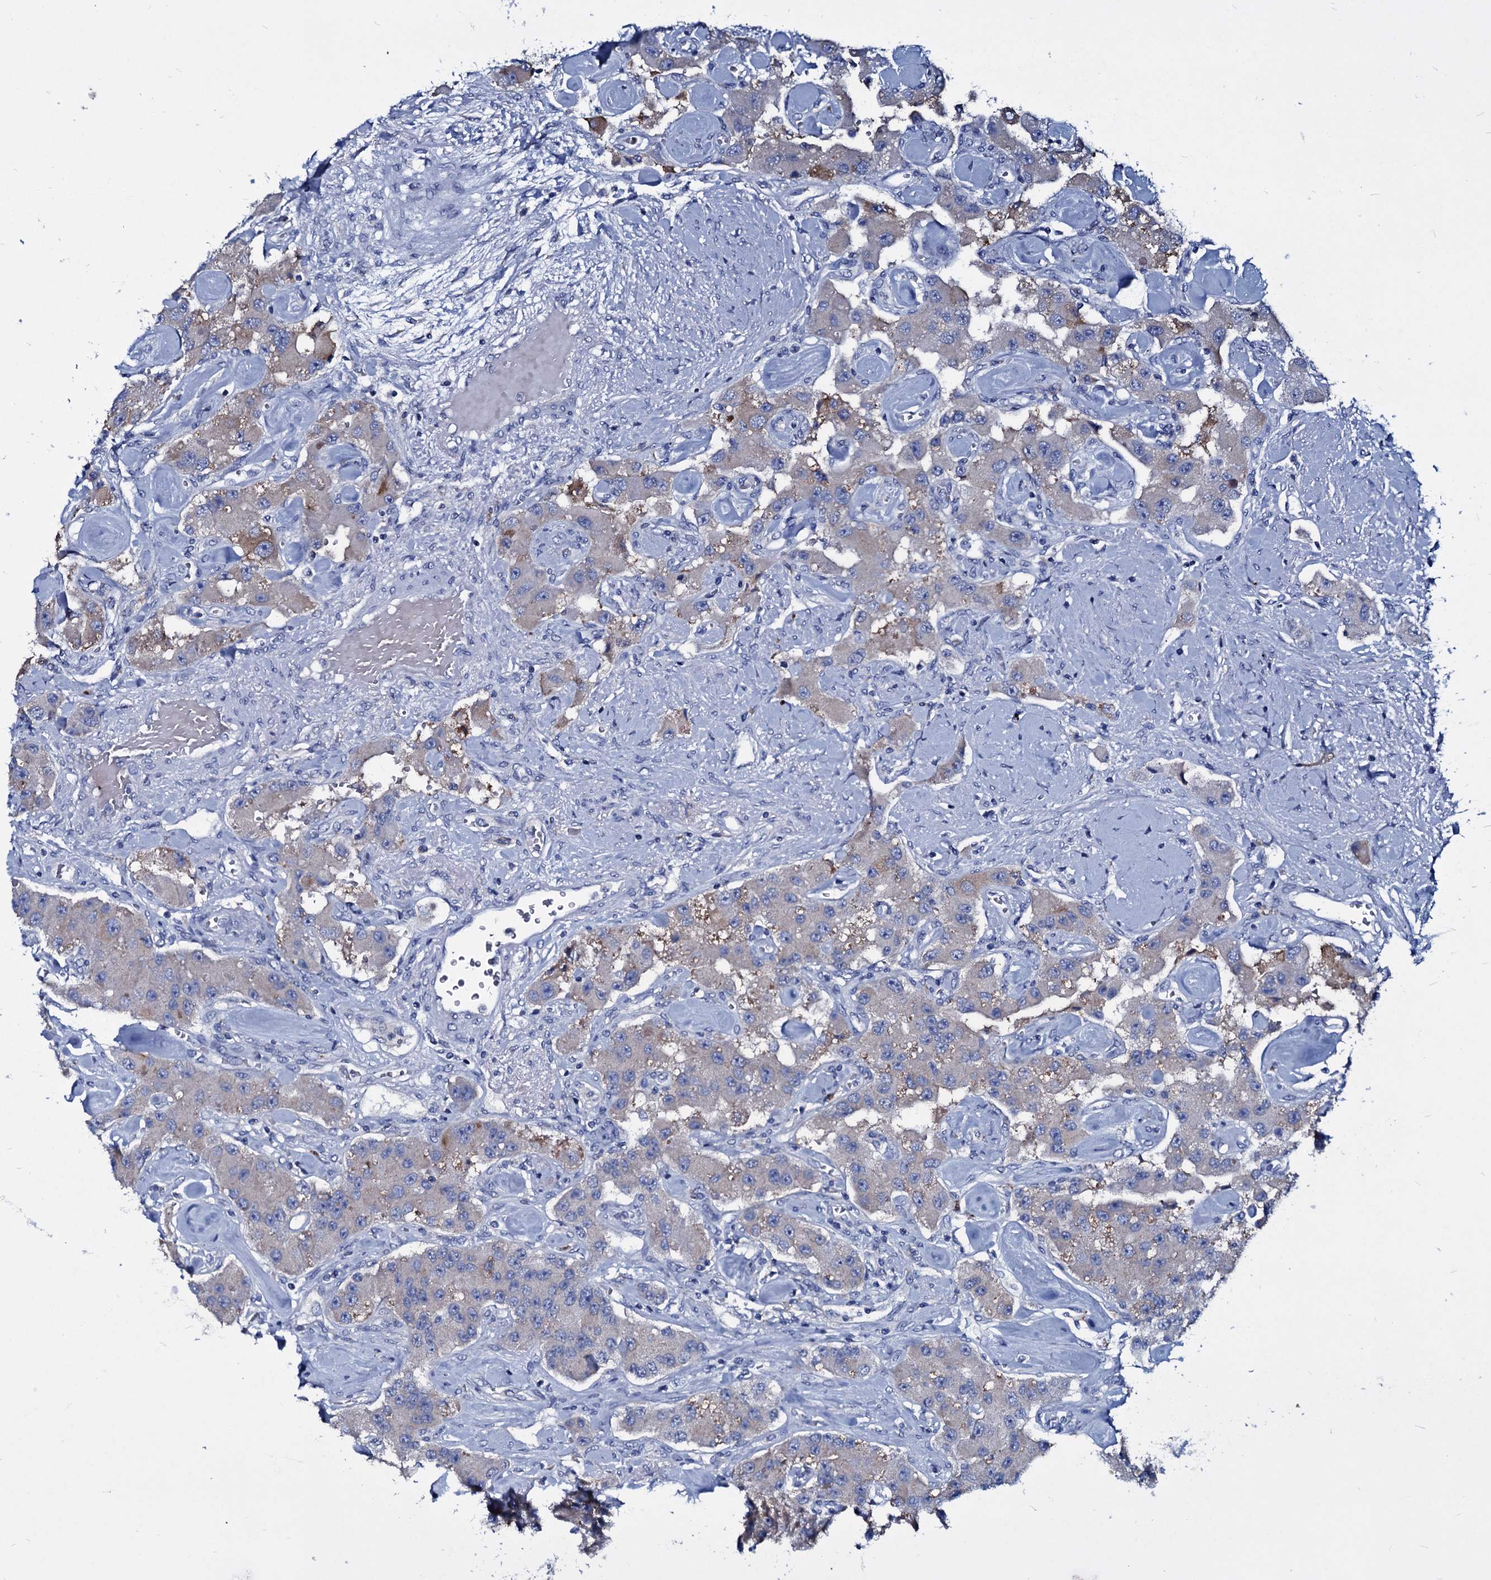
{"staining": {"intensity": "weak", "quantity": "<25%", "location": "cytoplasmic/membranous"}, "tissue": "carcinoid", "cell_type": "Tumor cells", "image_type": "cancer", "snomed": [{"axis": "morphology", "description": "Carcinoid, malignant, NOS"}, {"axis": "topography", "description": "Pancreas"}], "caption": "Immunohistochemistry (IHC) histopathology image of neoplastic tissue: human carcinoid stained with DAB (3,3'-diaminobenzidine) reveals no significant protein staining in tumor cells.", "gene": "TPGS2", "patient": {"sex": "male", "age": 41}}